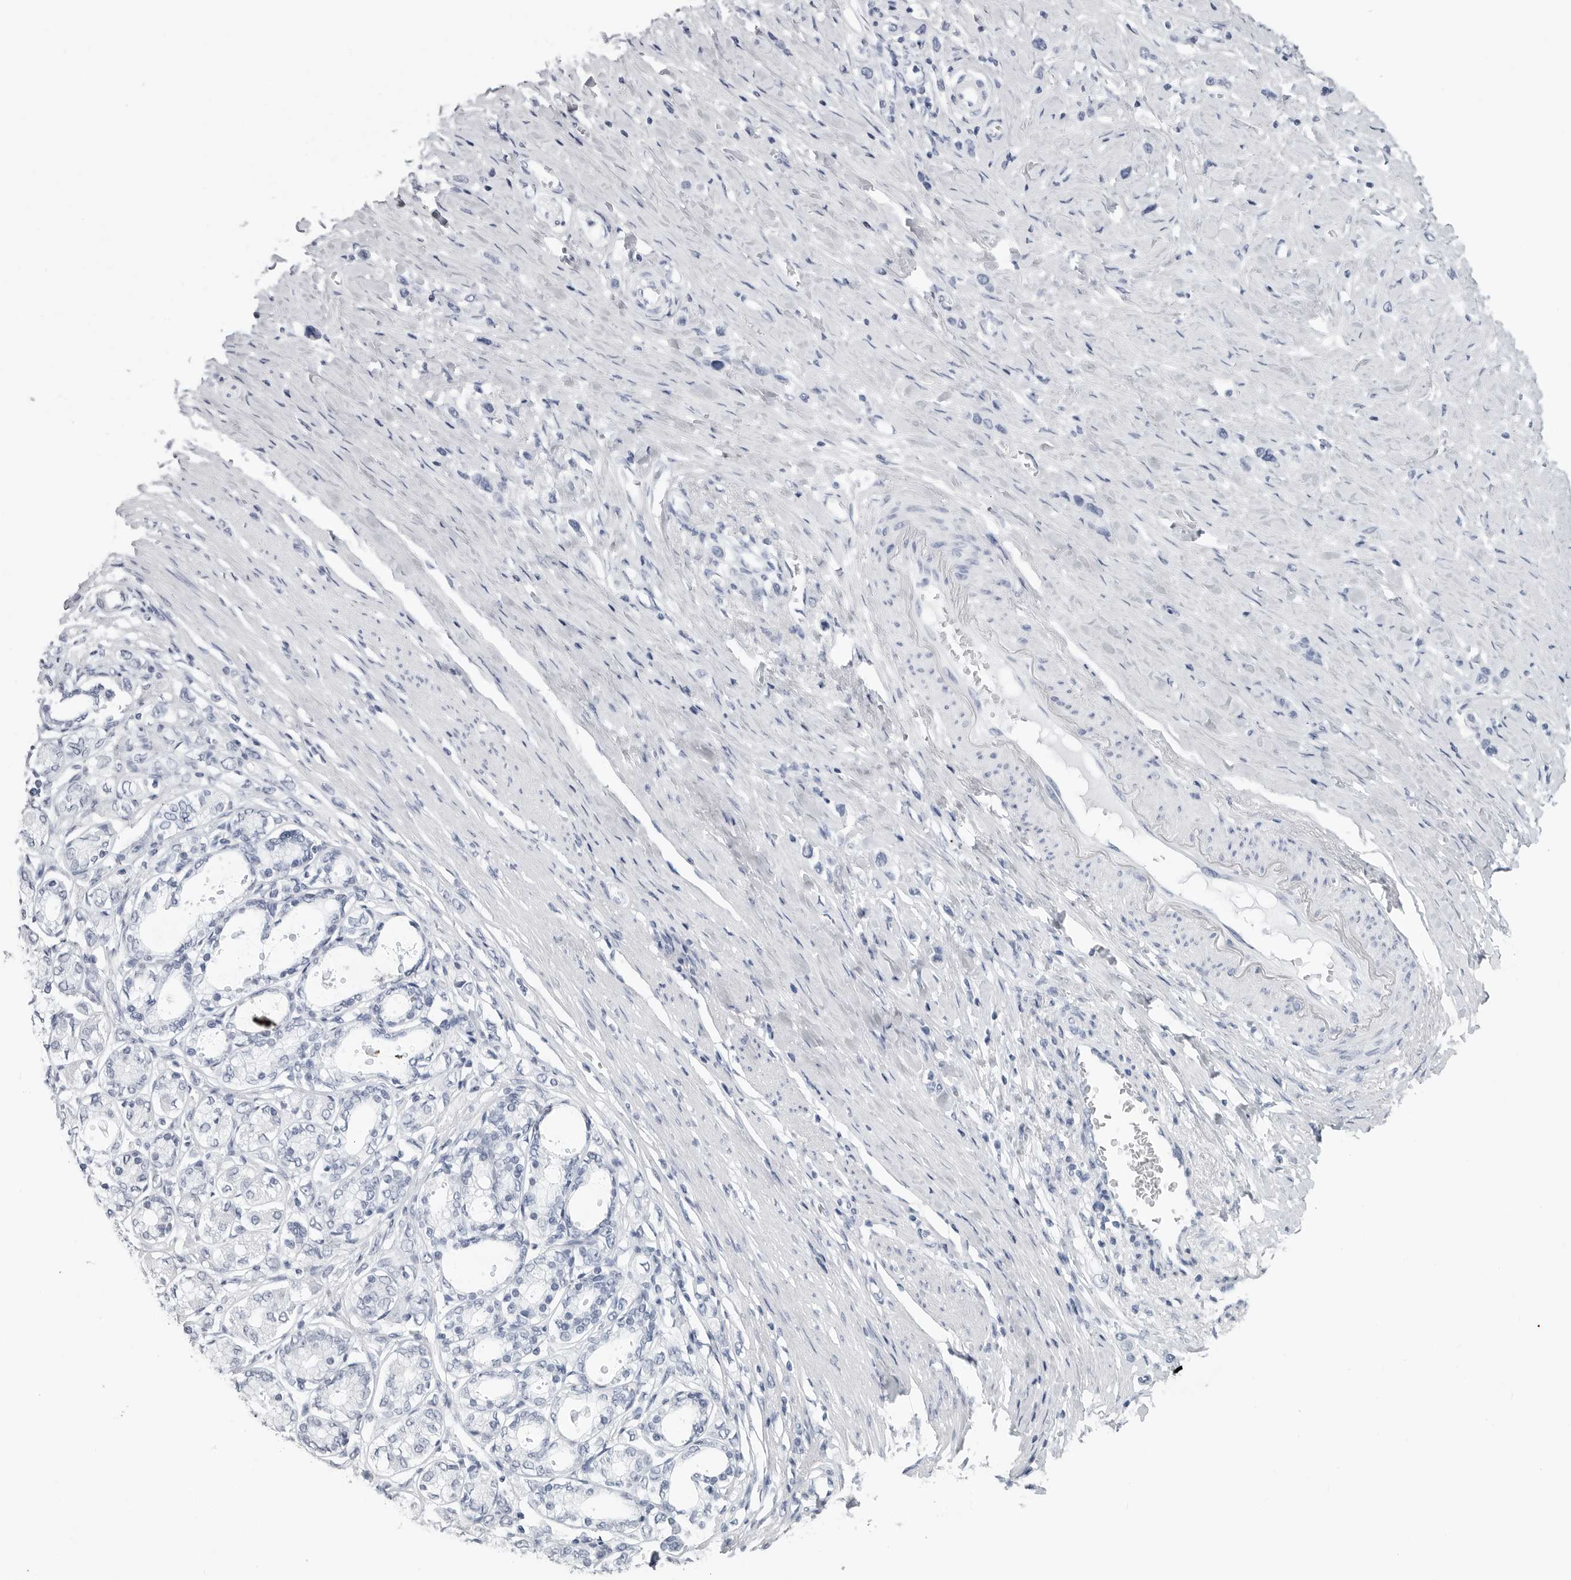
{"staining": {"intensity": "negative", "quantity": "none", "location": "none"}, "tissue": "stomach cancer", "cell_type": "Tumor cells", "image_type": "cancer", "snomed": [{"axis": "morphology", "description": "Adenocarcinoma, NOS"}, {"axis": "topography", "description": "Stomach"}], "caption": "This is a image of immunohistochemistry (IHC) staining of stomach cancer (adenocarcinoma), which shows no expression in tumor cells.", "gene": "CSH1", "patient": {"sex": "female", "age": 65}}